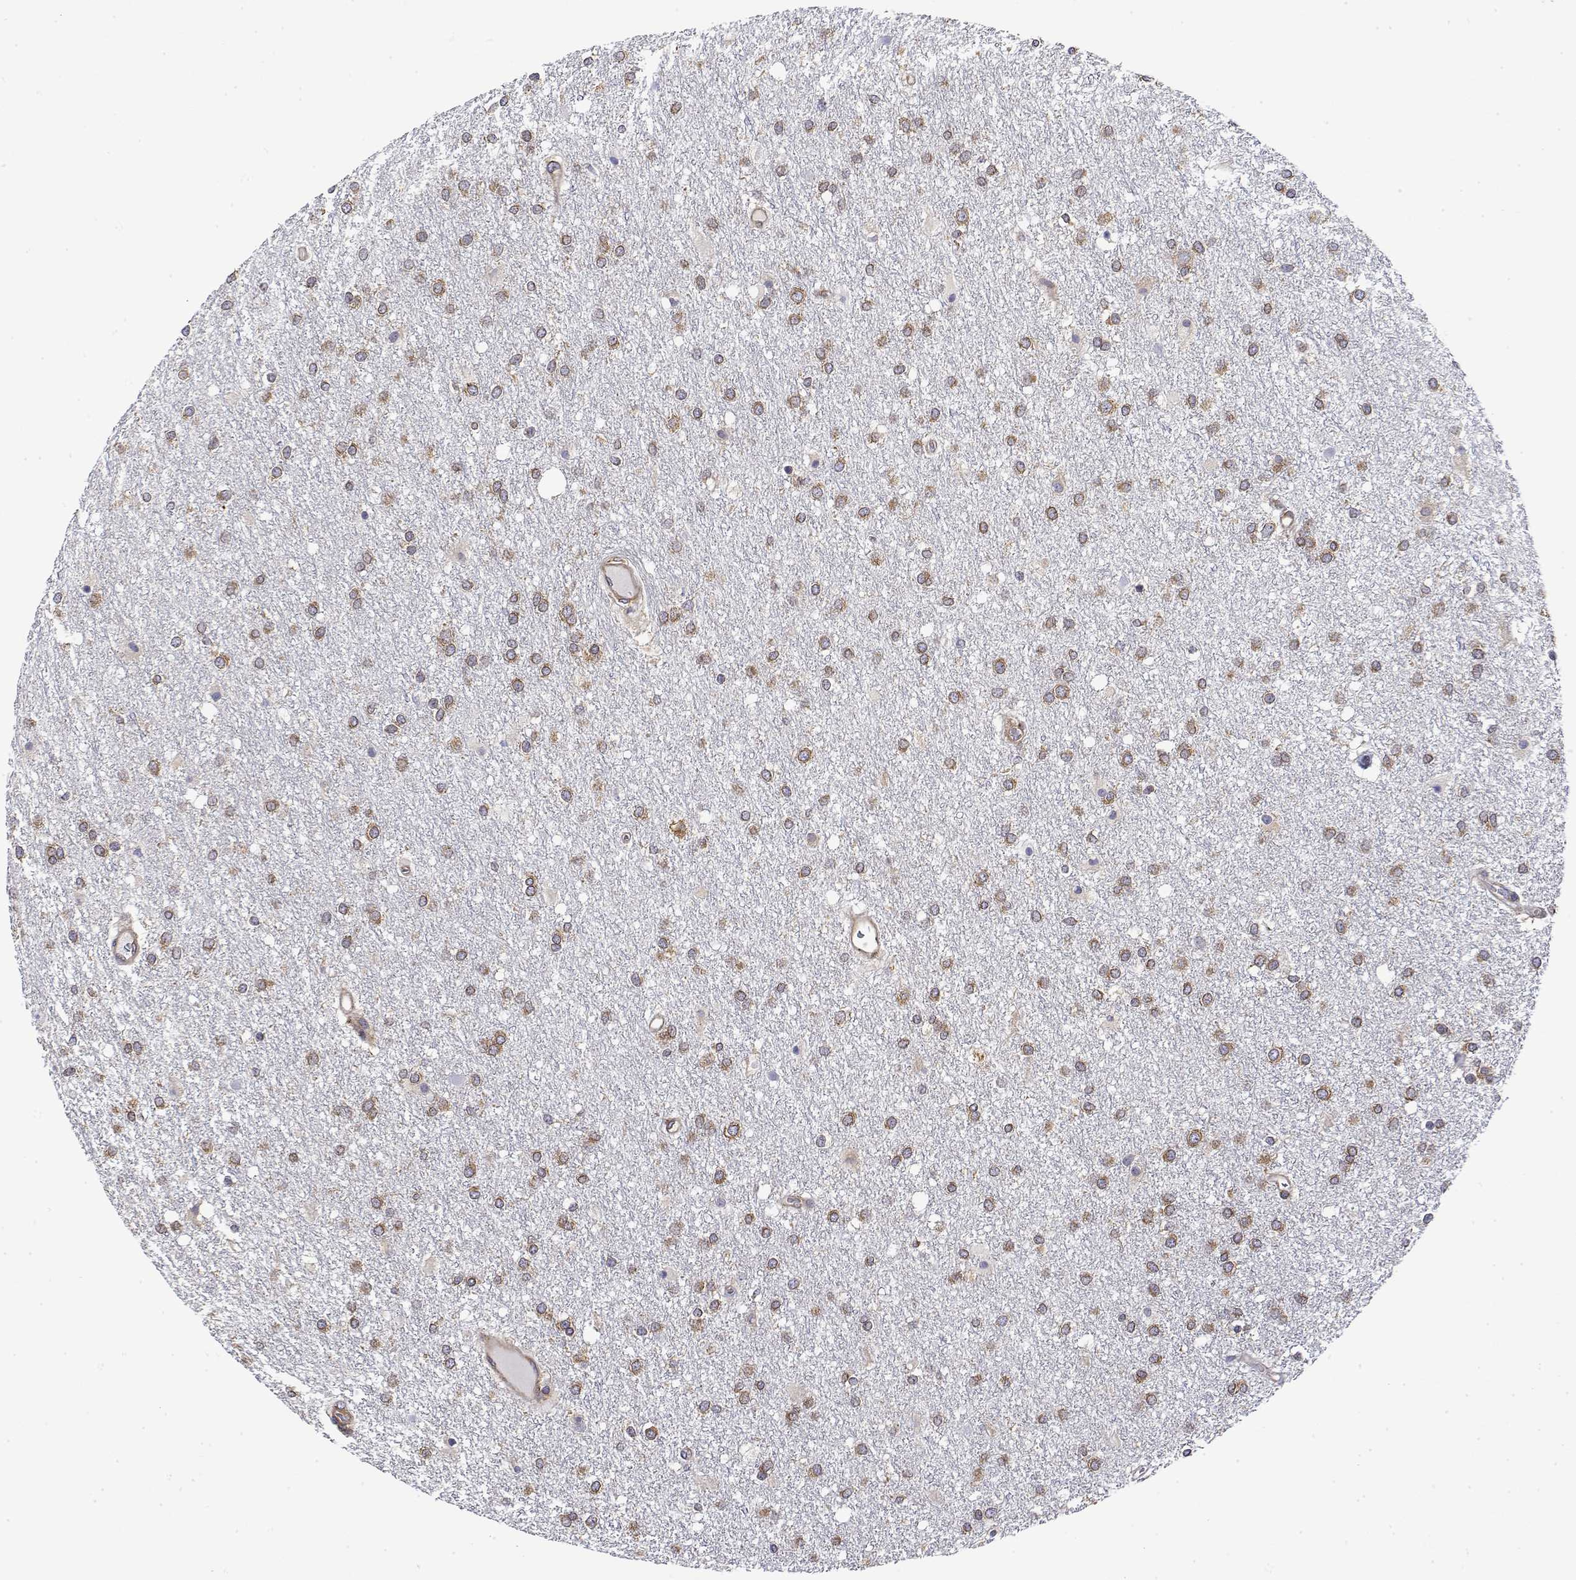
{"staining": {"intensity": "moderate", "quantity": ">75%", "location": "cytoplasmic/membranous"}, "tissue": "glioma", "cell_type": "Tumor cells", "image_type": "cancer", "snomed": [{"axis": "morphology", "description": "Glioma, malignant, High grade"}, {"axis": "topography", "description": "Brain"}], "caption": "Immunohistochemistry (IHC) photomicrograph of glioma stained for a protein (brown), which demonstrates medium levels of moderate cytoplasmic/membranous staining in about >75% of tumor cells.", "gene": "EEF1G", "patient": {"sex": "female", "age": 61}}